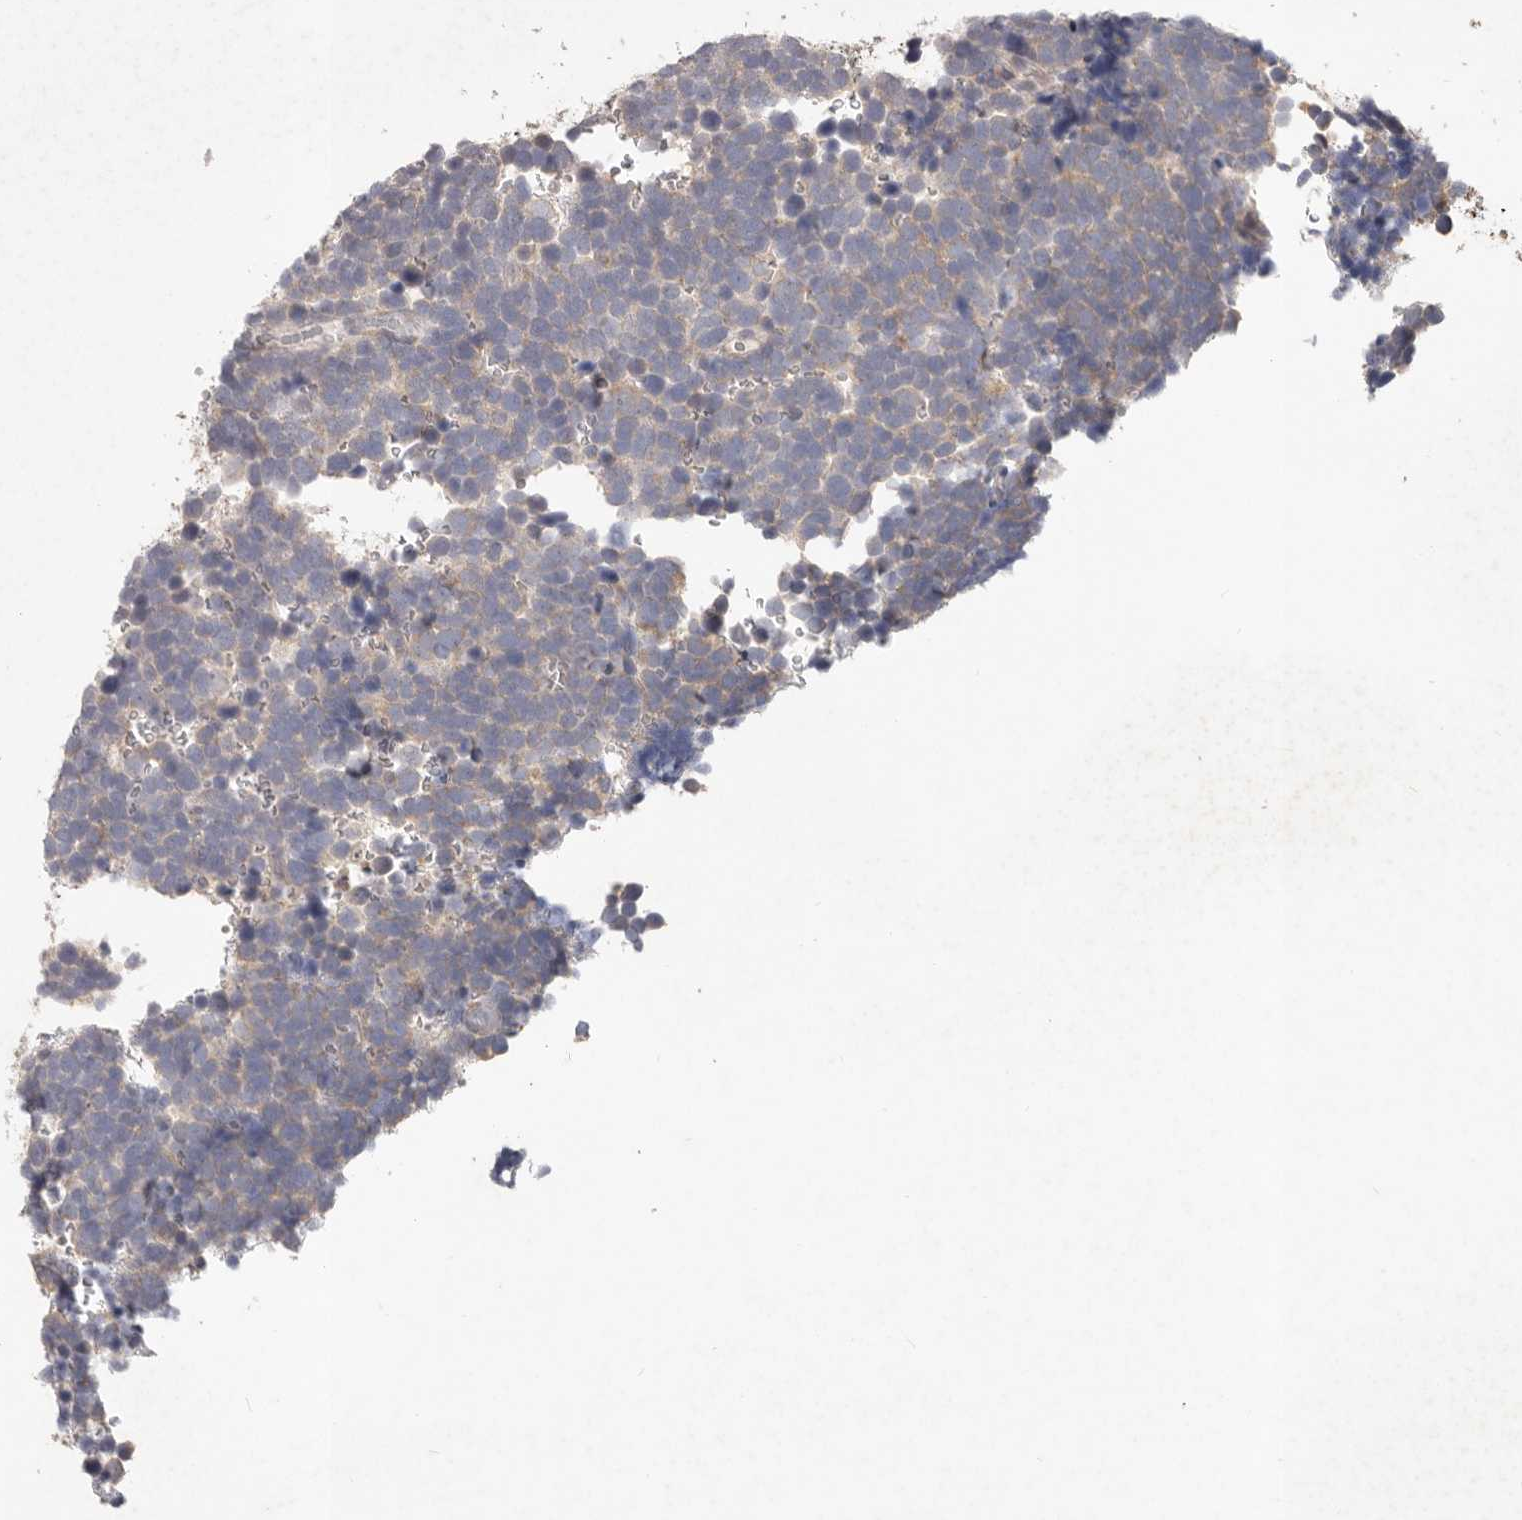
{"staining": {"intensity": "weak", "quantity": "<25%", "location": "cytoplasmic/membranous"}, "tissue": "urothelial cancer", "cell_type": "Tumor cells", "image_type": "cancer", "snomed": [{"axis": "morphology", "description": "Urothelial carcinoma, High grade"}, {"axis": "topography", "description": "Urinary bladder"}], "caption": "Immunohistochemical staining of human urothelial cancer demonstrates no significant expression in tumor cells.", "gene": "WDR77", "patient": {"sex": "female", "age": 82}}